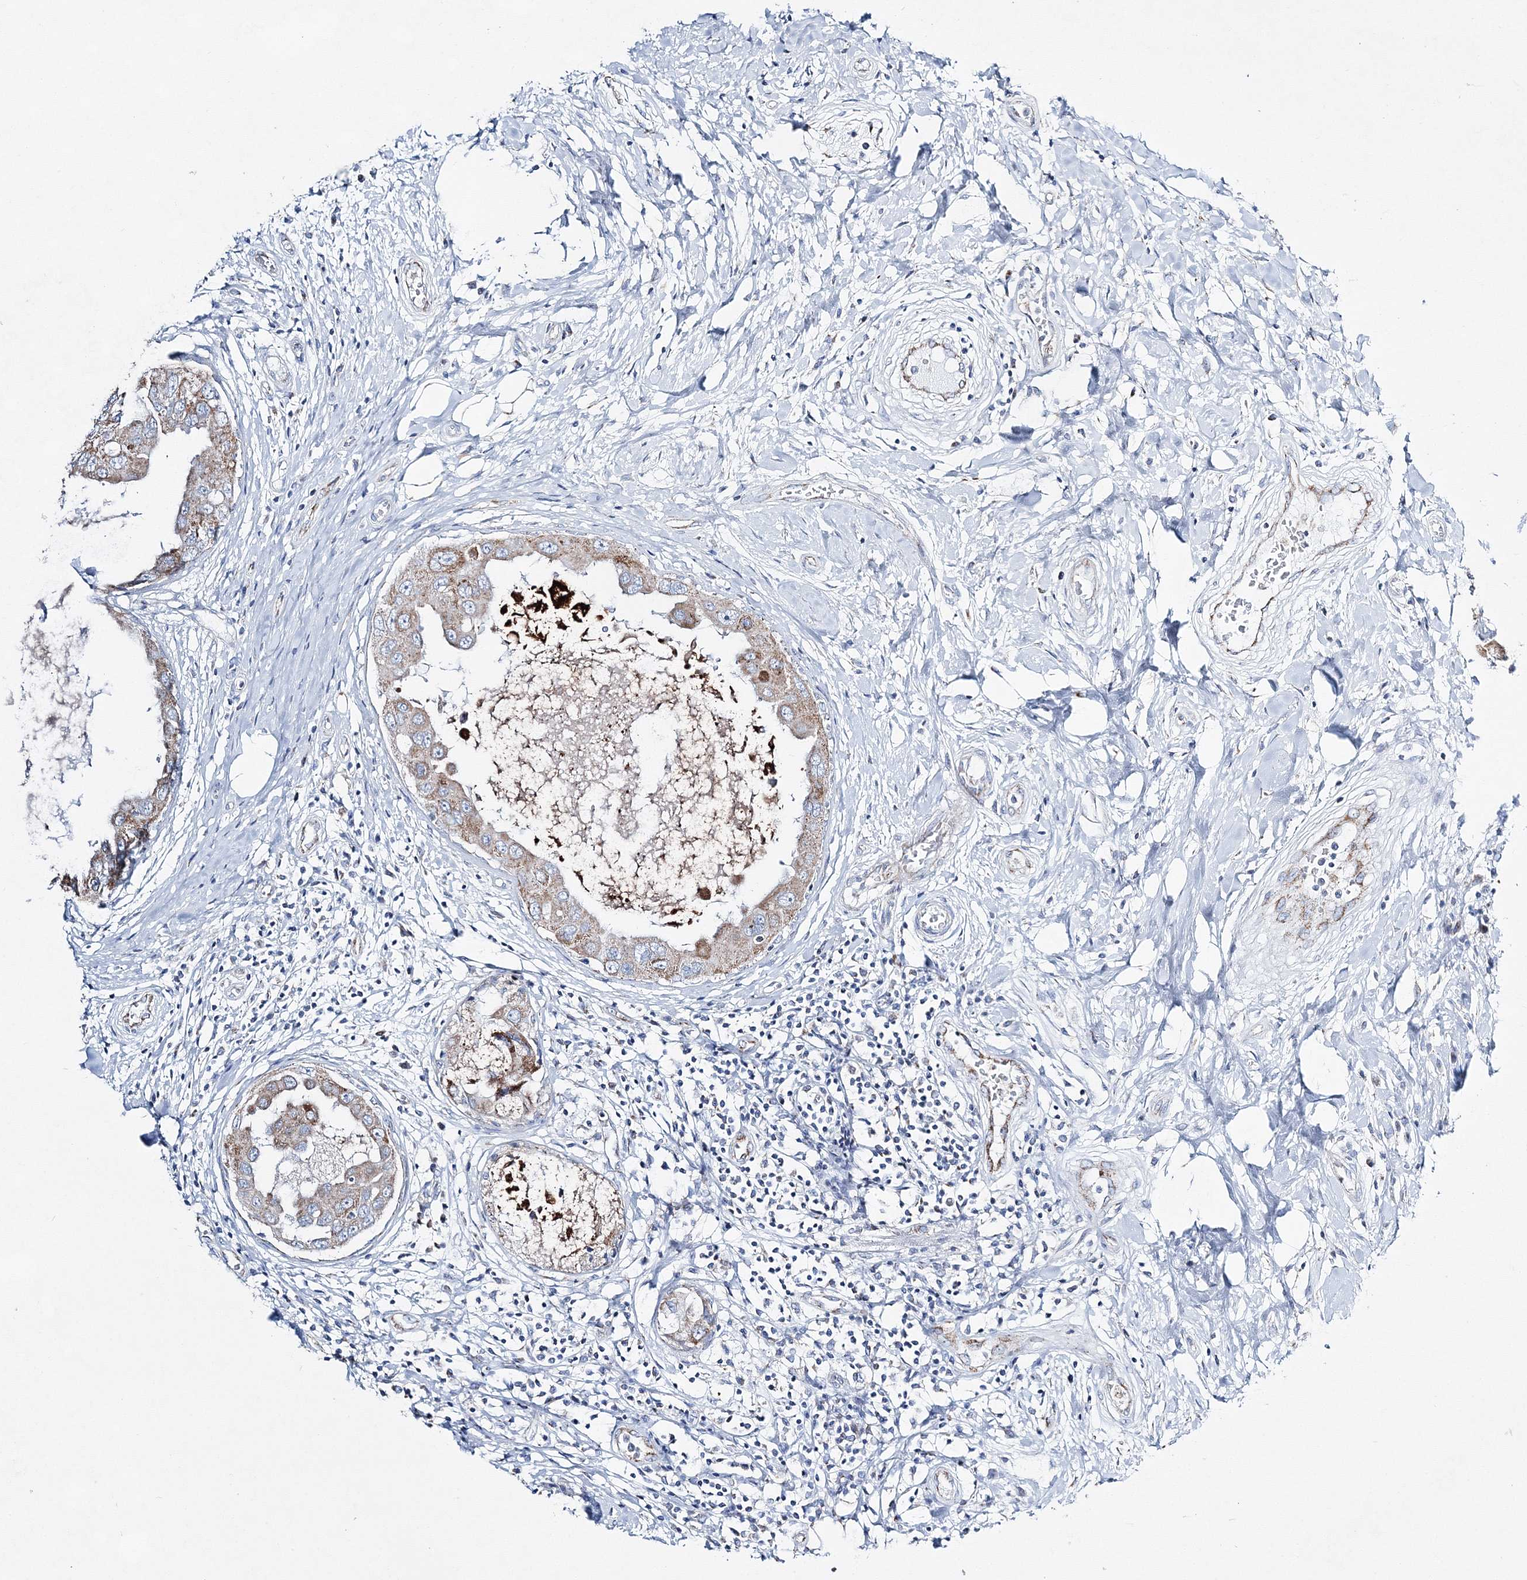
{"staining": {"intensity": "moderate", "quantity": ">75%", "location": "cytoplasmic/membranous"}, "tissue": "breast cancer", "cell_type": "Tumor cells", "image_type": "cancer", "snomed": [{"axis": "morphology", "description": "Duct carcinoma"}, {"axis": "topography", "description": "Breast"}], "caption": "Breast cancer stained for a protein (brown) displays moderate cytoplasmic/membranous positive positivity in about >75% of tumor cells.", "gene": "HIBCH", "patient": {"sex": "female", "age": 27}}